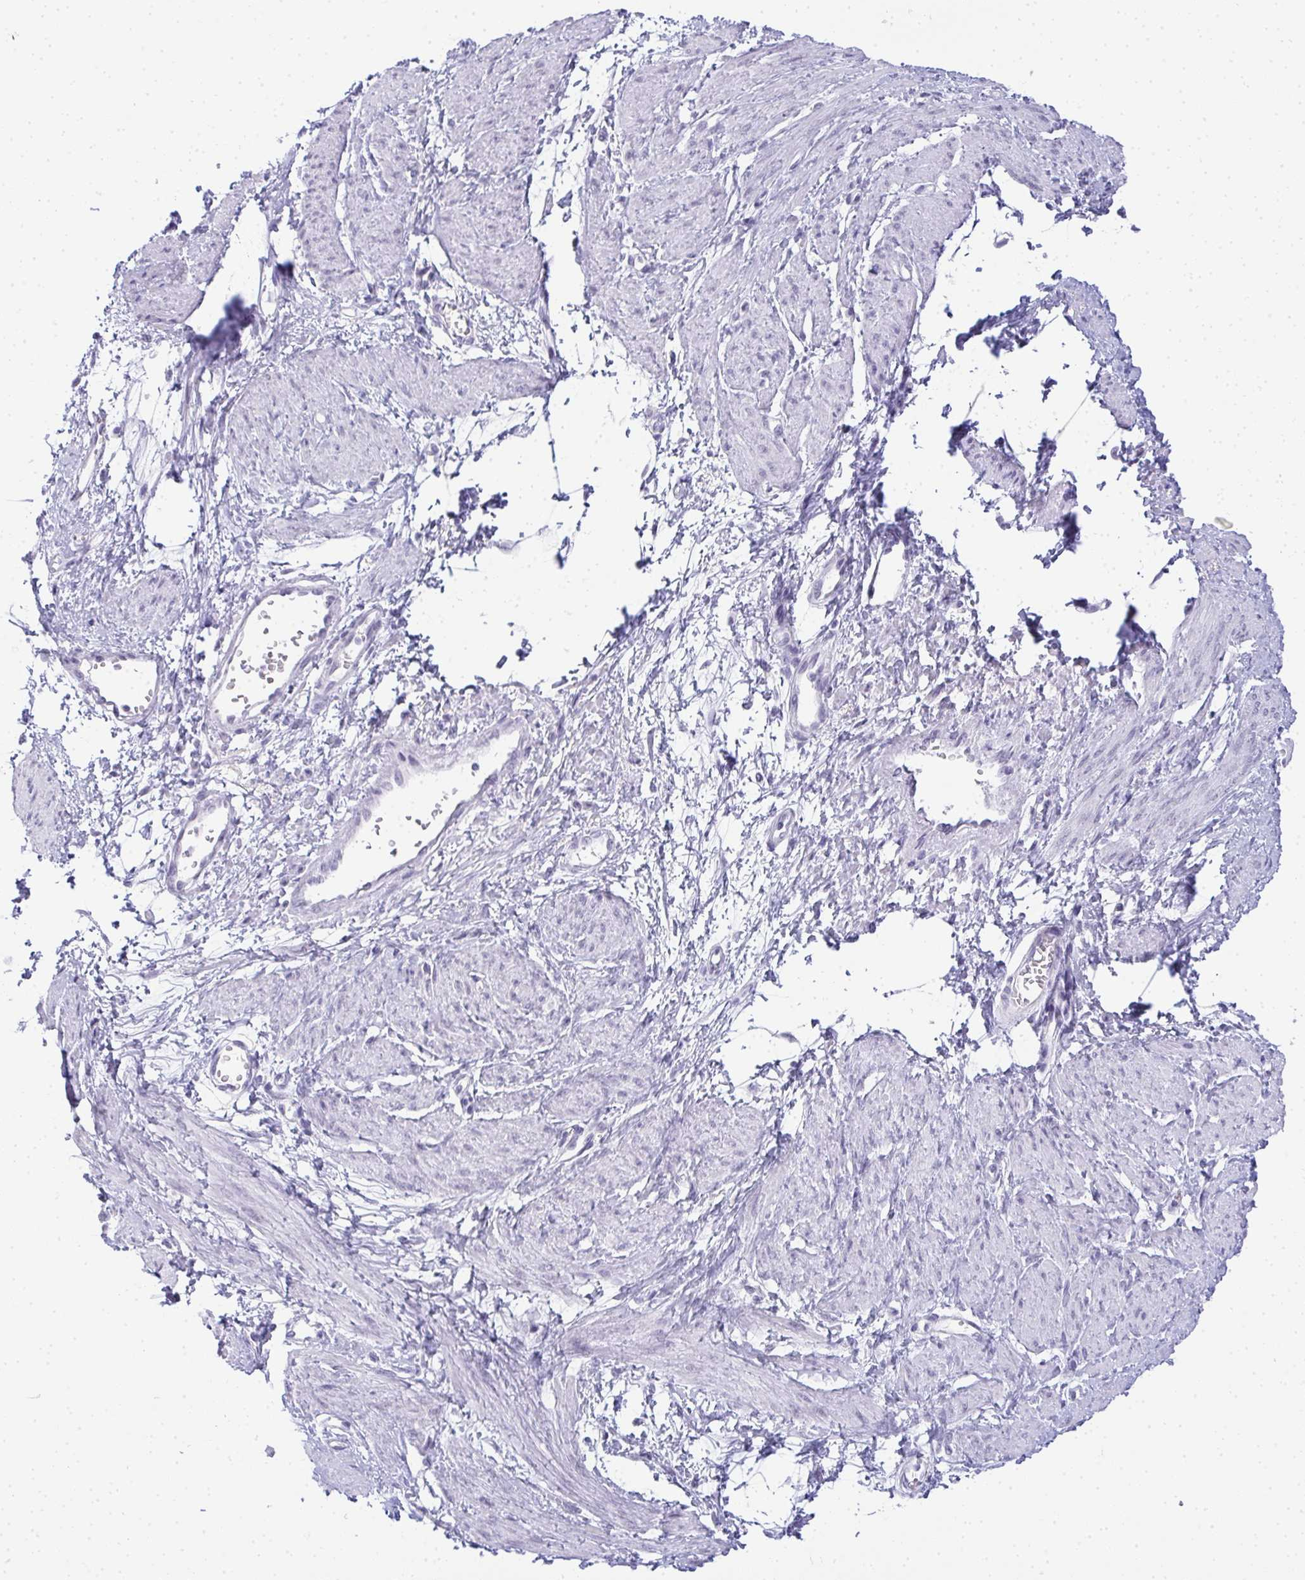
{"staining": {"intensity": "negative", "quantity": "none", "location": "none"}, "tissue": "smooth muscle", "cell_type": "Smooth muscle cells", "image_type": "normal", "snomed": [{"axis": "morphology", "description": "Normal tissue, NOS"}, {"axis": "topography", "description": "Smooth muscle"}, {"axis": "topography", "description": "Uterus"}], "caption": "Immunohistochemistry (IHC) of benign human smooth muscle displays no staining in smooth muscle cells. The staining was performed using DAB (3,3'-diaminobenzidine) to visualize the protein expression in brown, while the nuclei were stained in blue with hematoxylin (Magnification: 20x).", "gene": "PLA2G1B", "patient": {"sex": "female", "age": 39}}